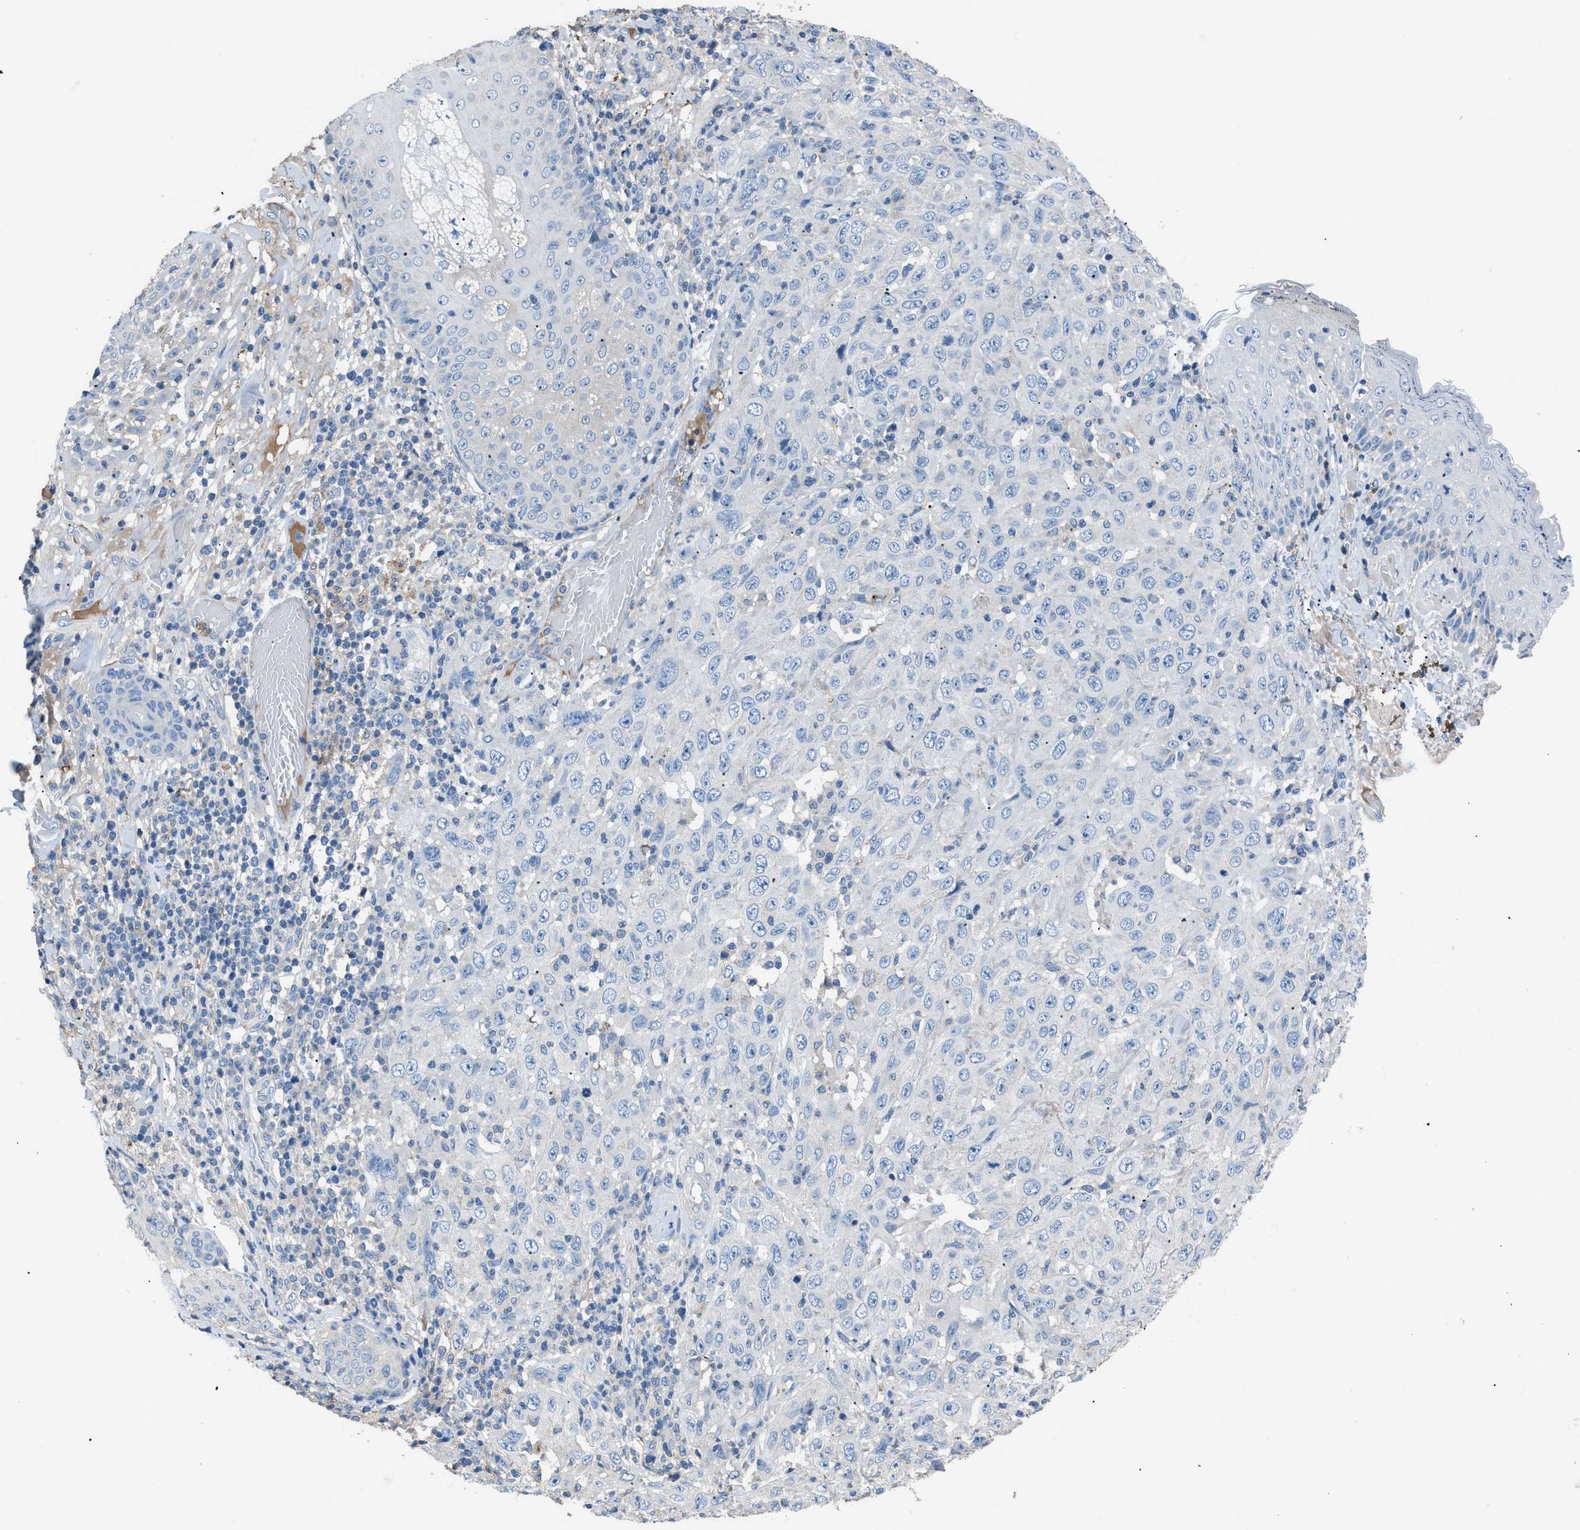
{"staining": {"intensity": "negative", "quantity": "none", "location": "none"}, "tissue": "skin cancer", "cell_type": "Tumor cells", "image_type": "cancer", "snomed": [{"axis": "morphology", "description": "Squamous cell carcinoma, NOS"}, {"axis": "topography", "description": "Skin"}], "caption": "This is an immunohistochemistry micrograph of skin cancer (squamous cell carcinoma). There is no positivity in tumor cells.", "gene": "SGCZ", "patient": {"sex": "female", "age": 88}}